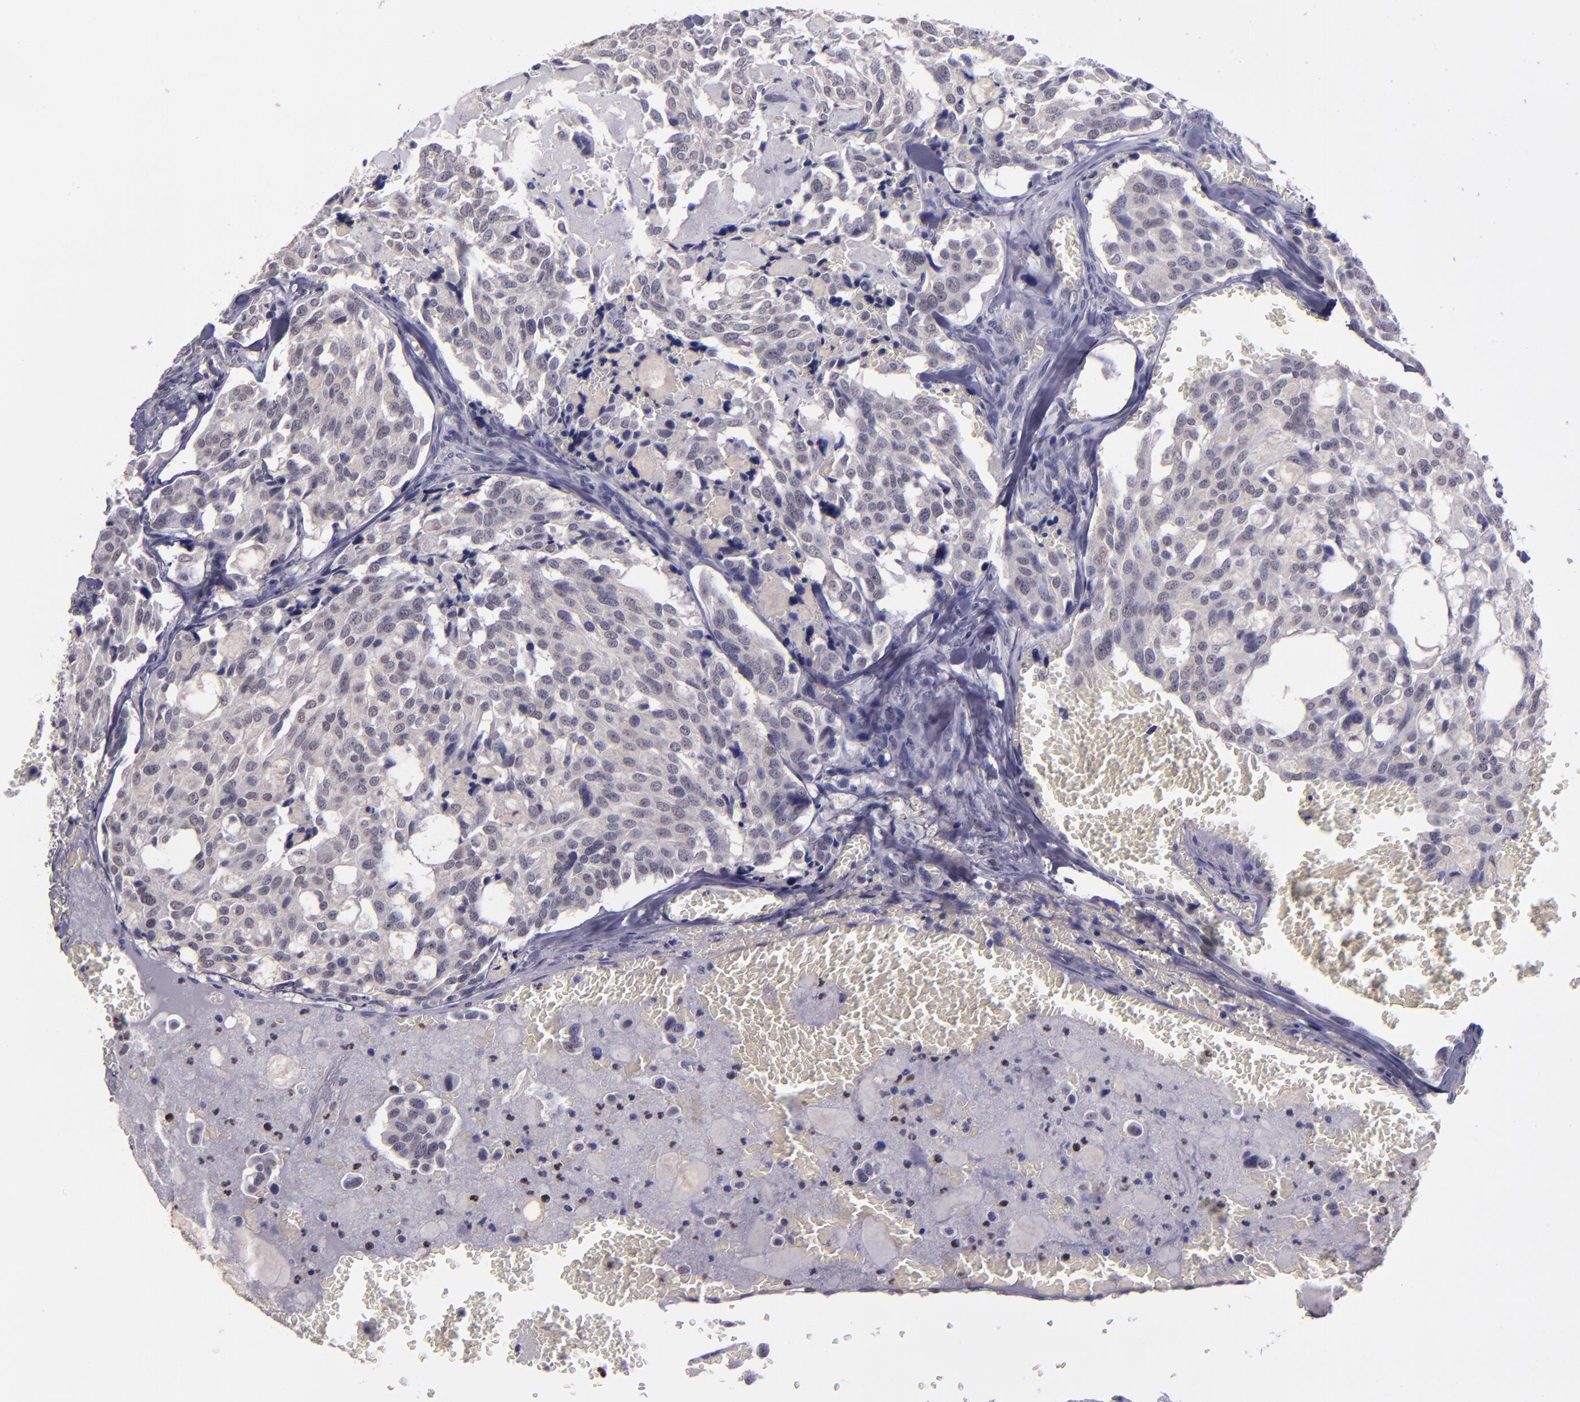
{"staining": {"intensity": "negative", "quantity": "none", "location": "none"}, "tissue": "thyroid cancer", "cell_type": "Tumor cells", "image_type": "cancer", "snomed": [{"axis": "morphology", "description": "Carcinoma, NOS"}, {"axis": "morphology", "description": "Carcinoid, malignant, NOS"}, {"axis": "topography", "description": "Thyroid gland"}], "caption": "Protein analysis of thyroid cancer (carcinoma) reveals no significant expression in tumor cells.", "gene": "CEBPE", "patient": {"sex": "male", "age": 33}}